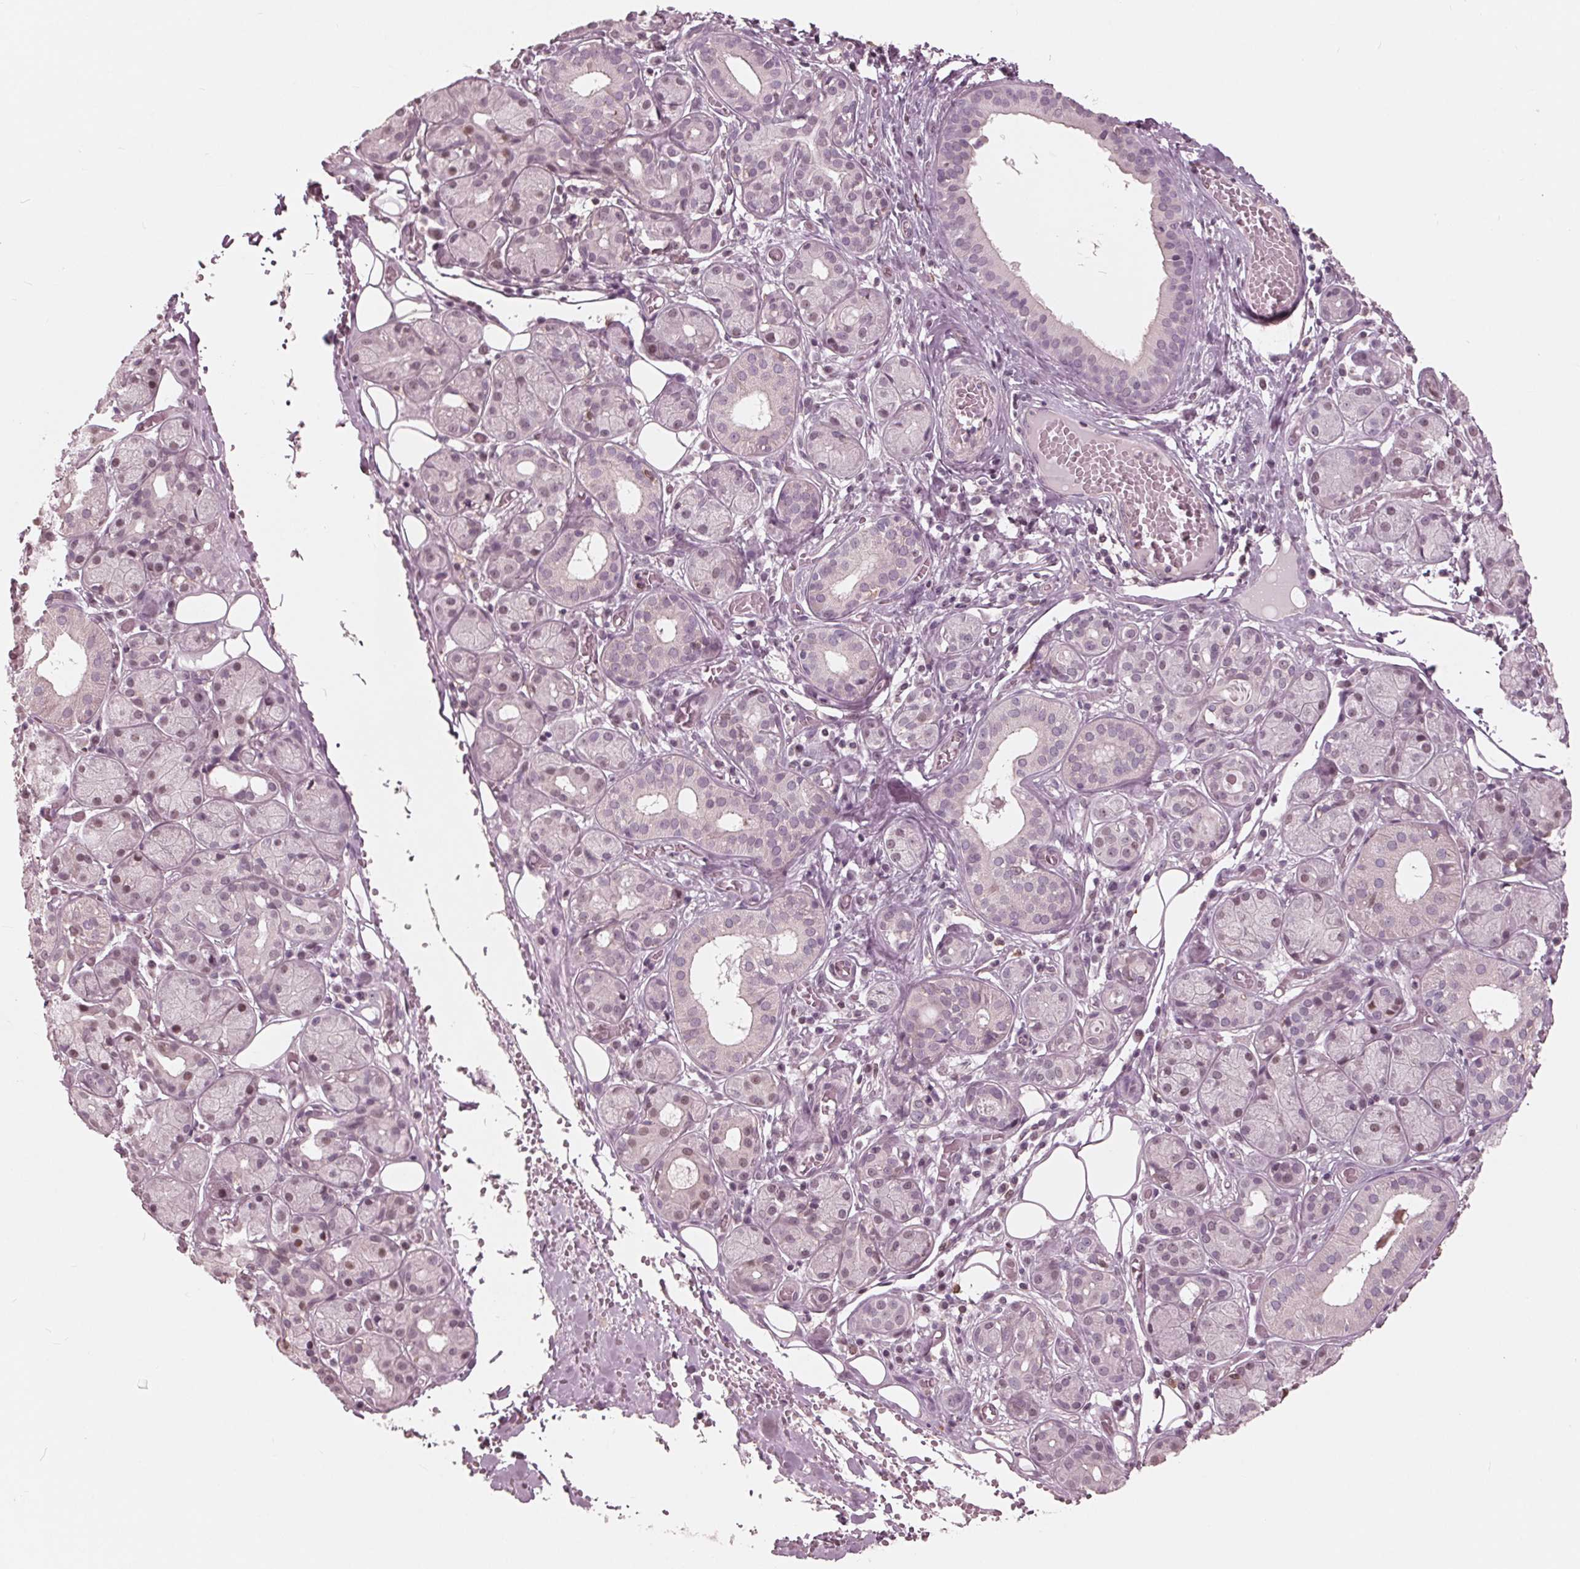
{"staining": {"intensity": "weak", "quantity": "<25%", "location": "nuclear"}, "tissue": "salivary gland", "cell_type": "Glandular cells", "image_type": "normal", "snomed": [{"axis": "morphology", "description": "Normal tissue, NOS"}, {"axis": "topography", "description": "Salivary gland"}, {"axis": "topography", "description": "Peripheral nerve tissue"}], "caption": "IHC photomicrograph of benign salivary gland stained for a protein (brown), which shows no positivity in glandular cells.", "gene": "ING3", "patient": {"sex": "male", "age": 71}}